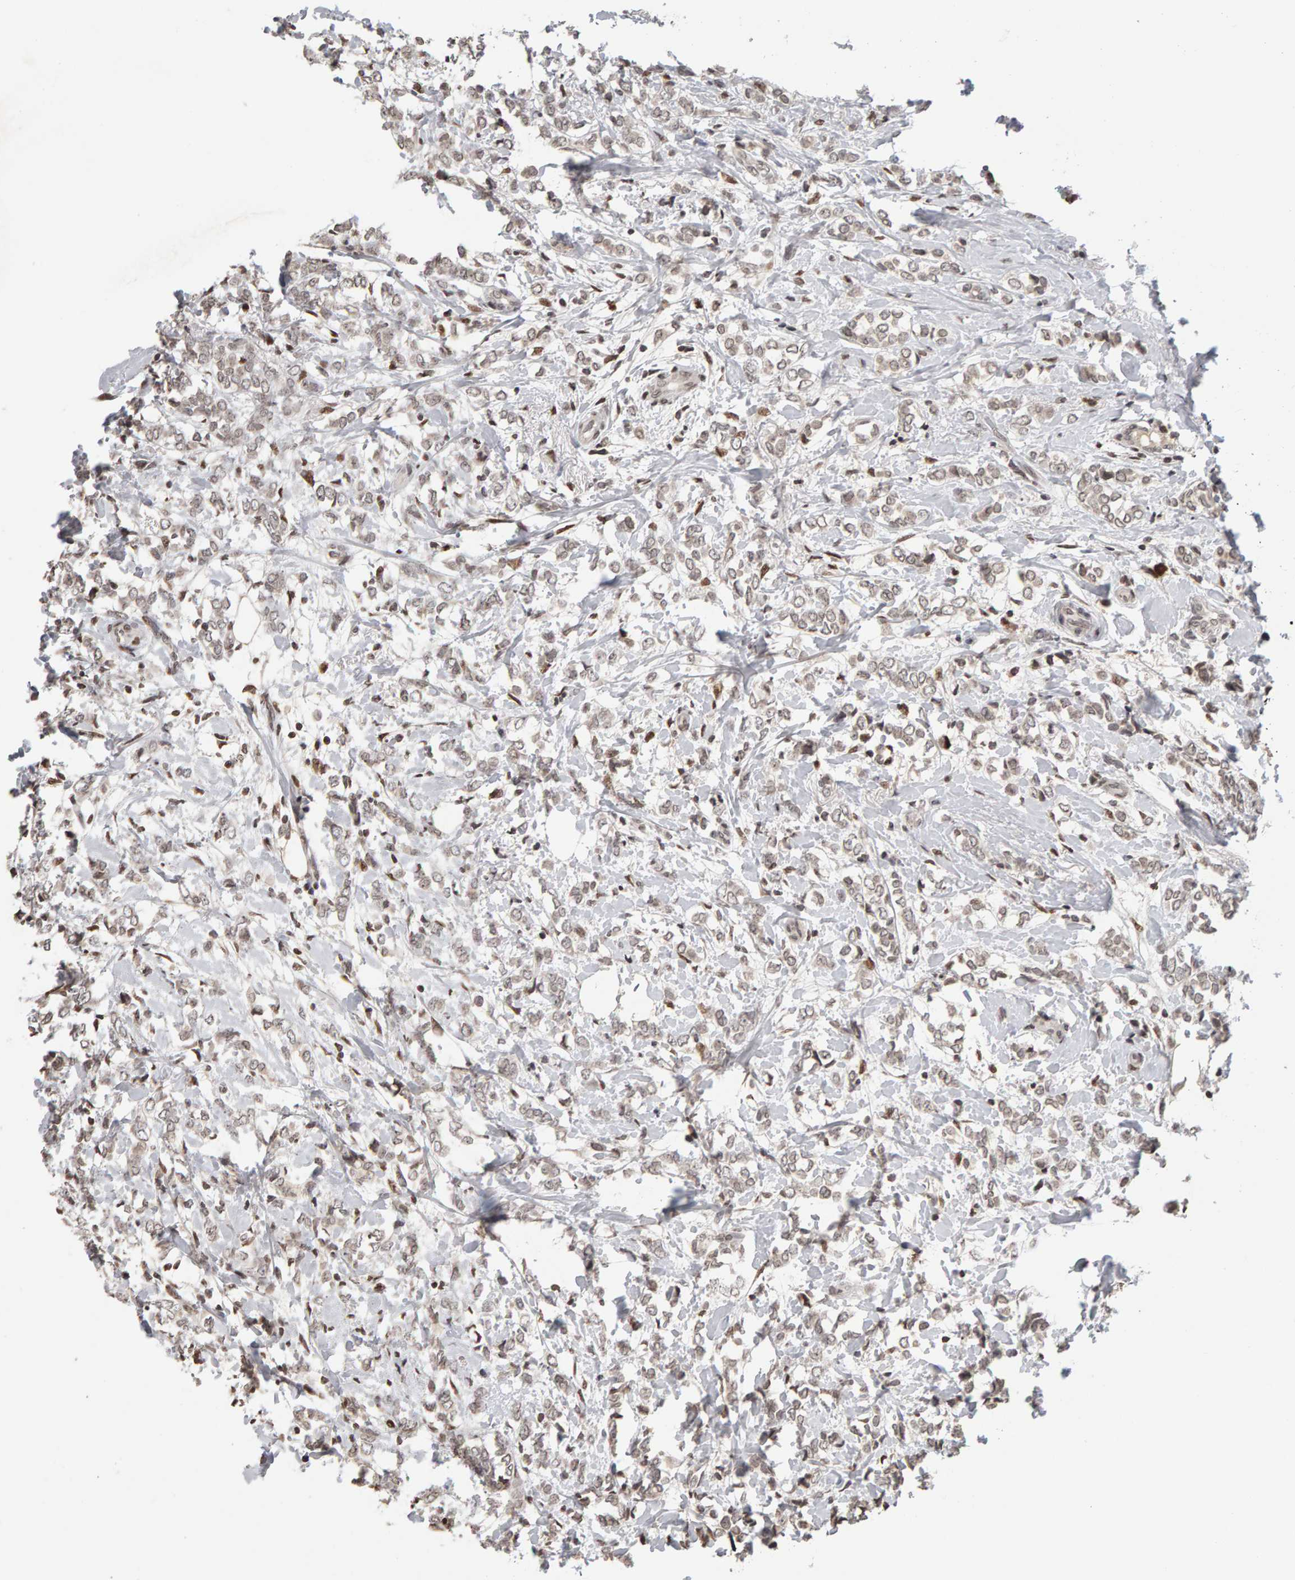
{"staining": {"intensity": "weak", "quantity": ">75%", "location": "nuclear"}, "tissue": "breast cancer", "cell_type": "Tumor cells", "image_type": "cancer", "snomed": [{"axis": "morphology", "description": "Normal tissue, NOS"}, {"axis": "morphology", "description": "Lobular carcinoma"}, {"axis": "topography", "description": "Breast"}], "caption": "Approximately >75% of tumor cells in human breast lobular carcinoma exhibit weak nuclear protein staining as visualized by brown immunohistochemical staining.", "gene": "TRAM1", "patient": {"sex": "female", "age": 47}}